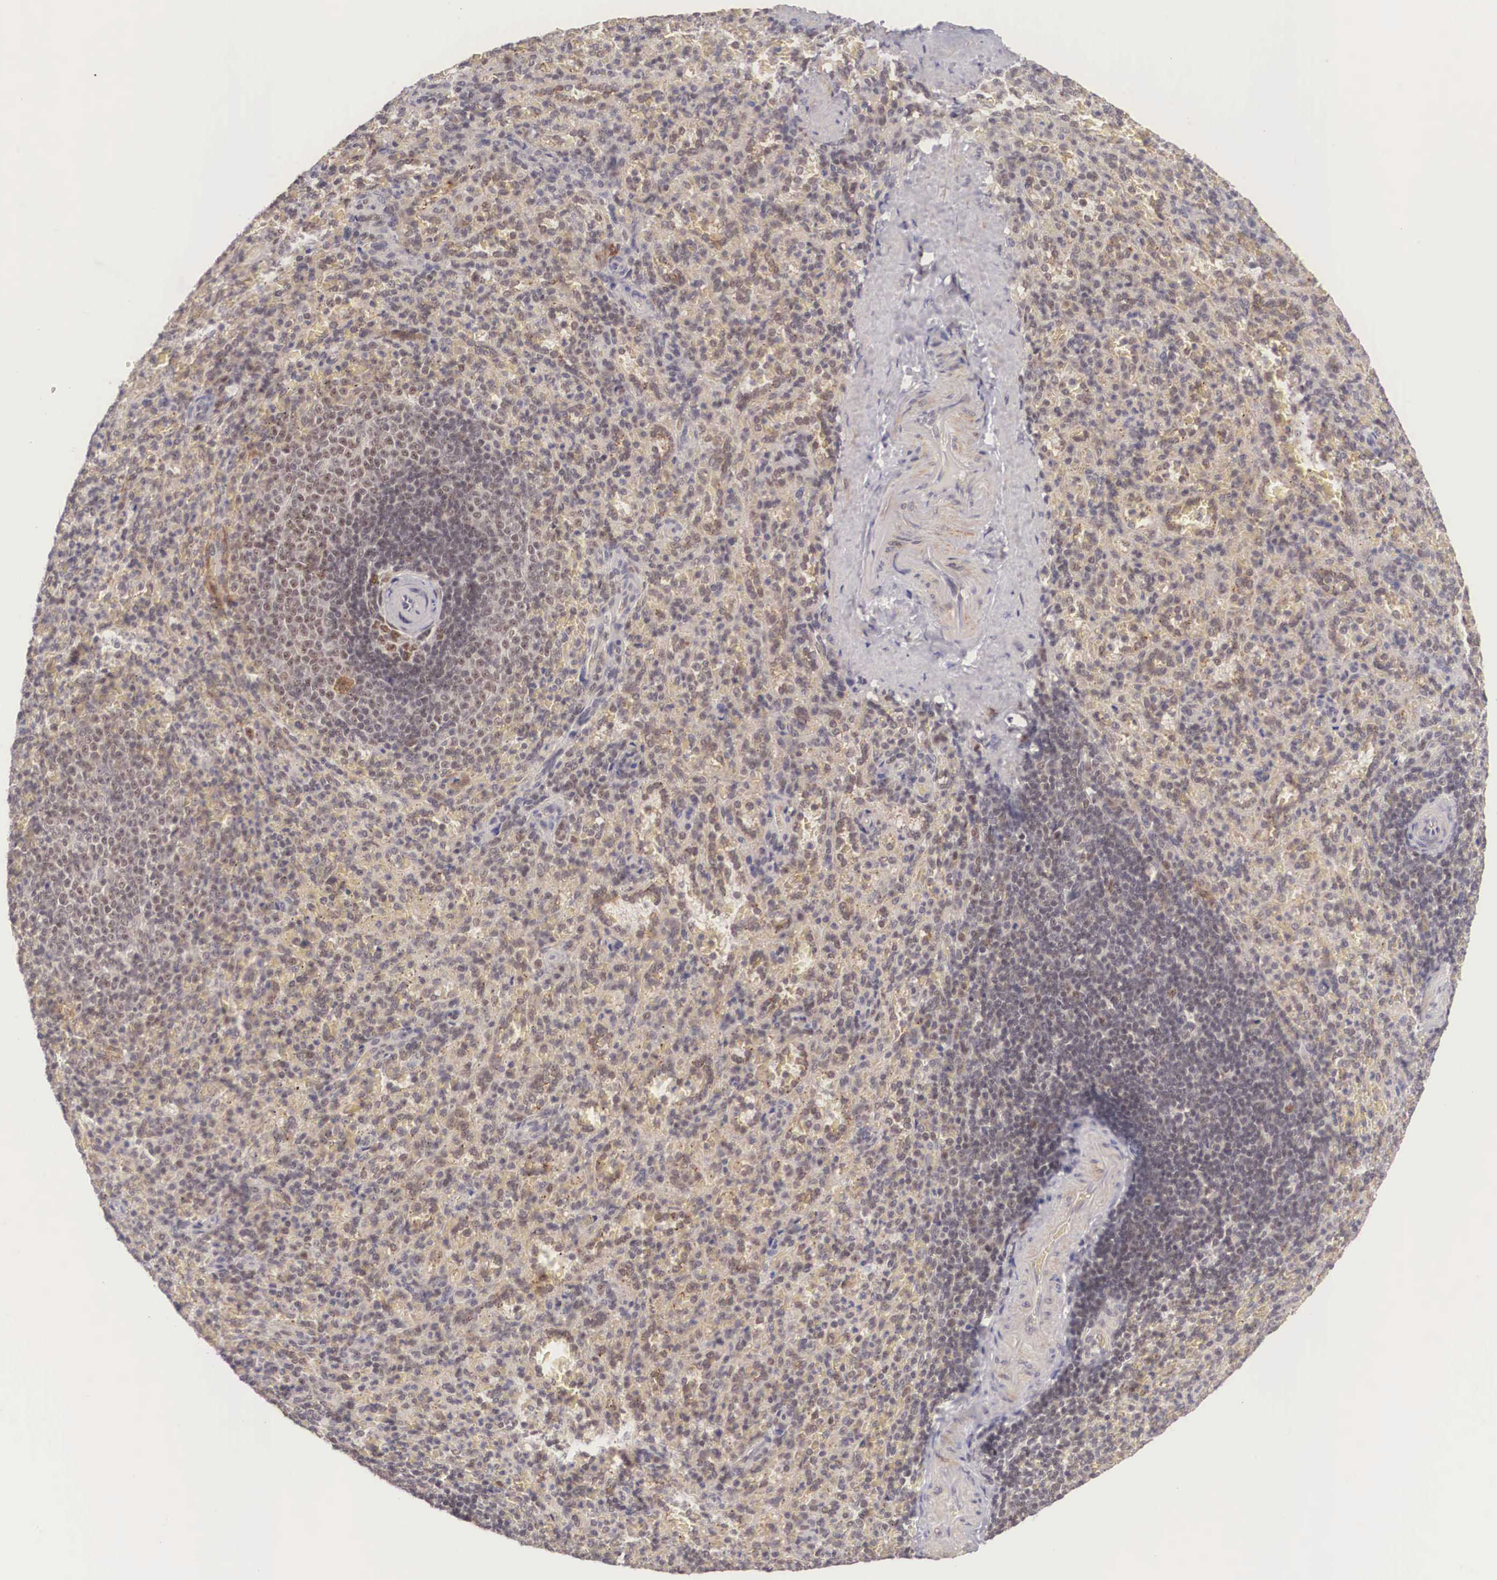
{"staining": {"intensity": "weak", "quantity": "25%-75%", "location": "nuclear"}, "tissue": "spleen", "cell_type": "Cells in red pulp", "image_type": "normal", "snomed": [{"axis": "morphology", "description": "Normal tissue, NOS"}, {"axis": "topography", "description": "Spleen"}], "caption": "The micrograph demonstrates a brown stain indicating the presence of a protein in the nuclear of cells in red pulp in spleen. The staining is performed using DAB brown chromogen to label protein expression. The nuclei are counter-stained blue using hematoxylin.", "gene": "ZNF275", "patient": {"sex": "female", "age": 21}}